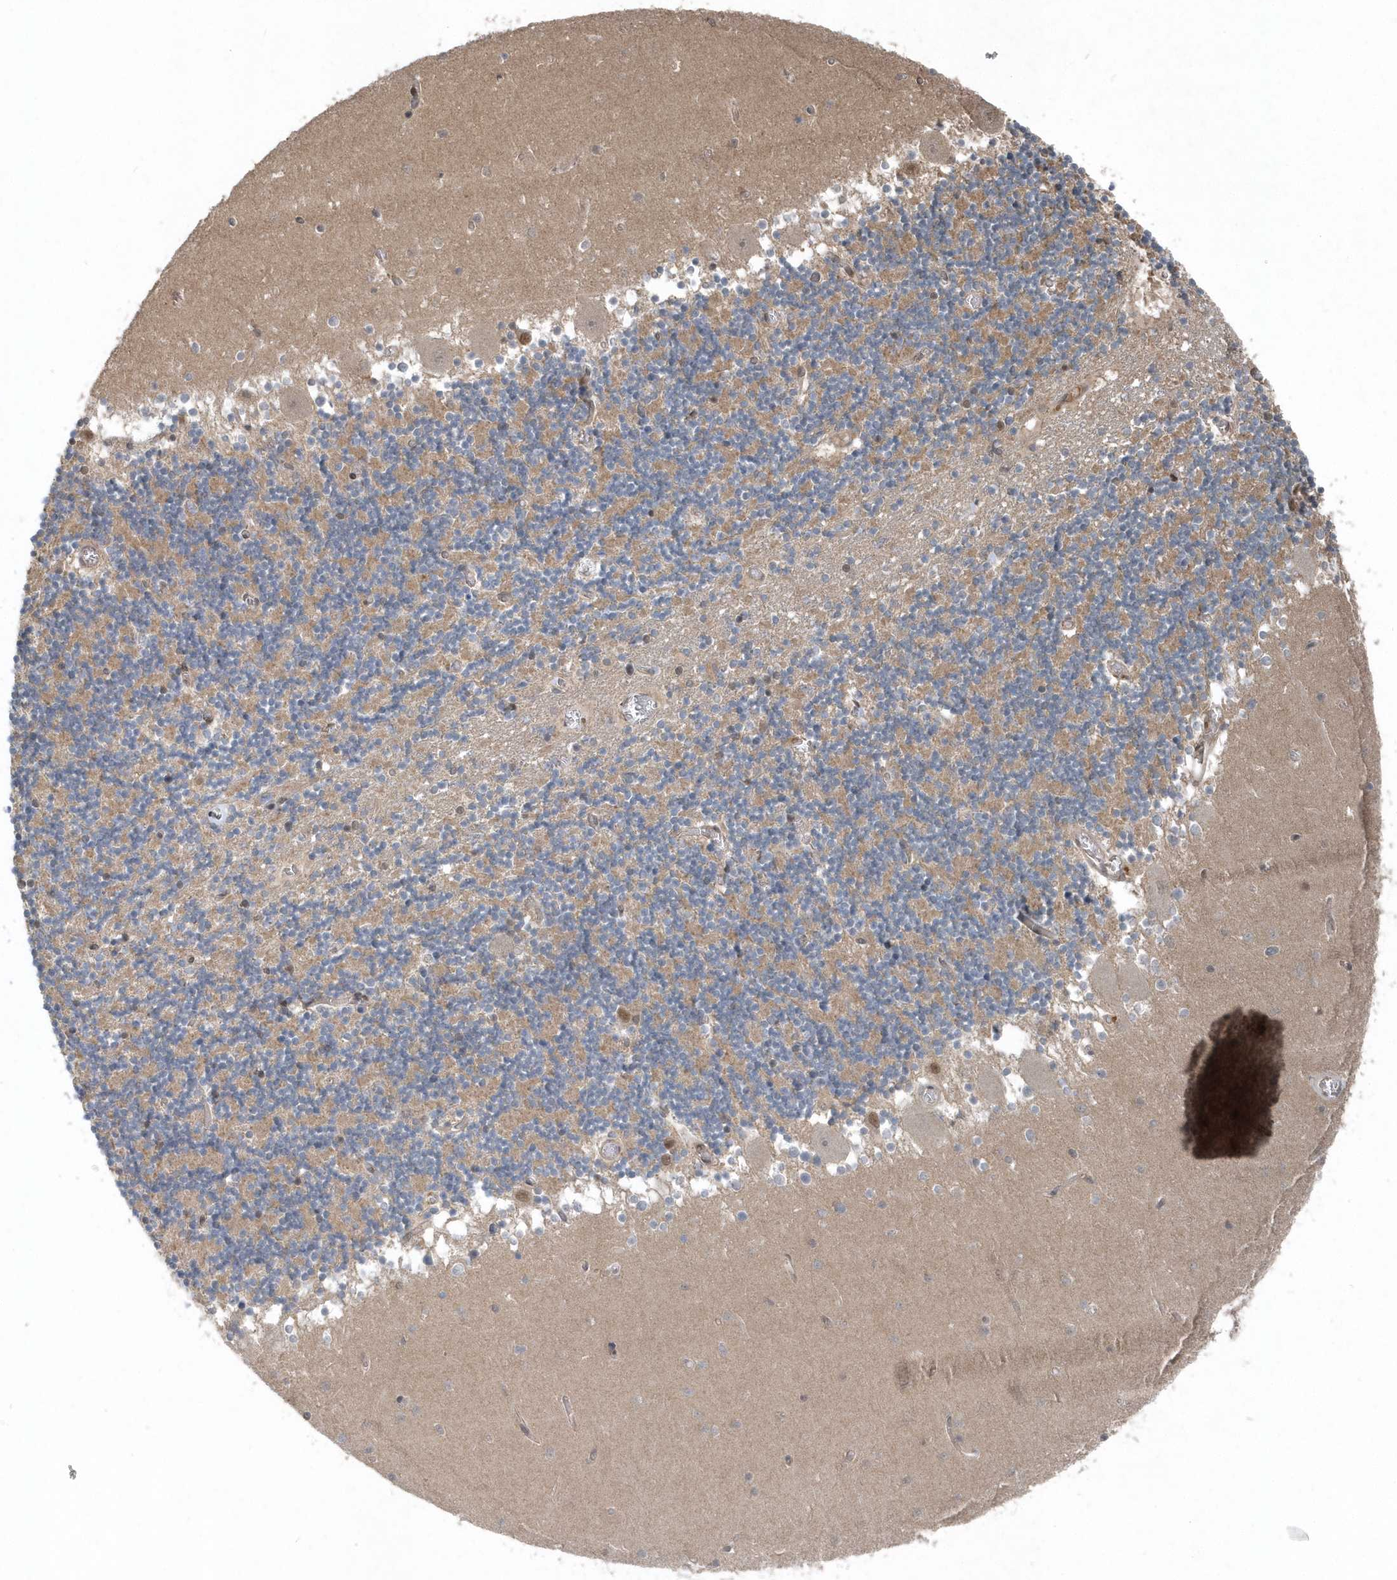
{"staining": {"intensity": "weak", "quantity": "25%-75%", "location": "cytoplasmic/membranous,nuclear"}, "tissue": "cerebellum", "cell_type": "Cells in granular layer", "image_type": "normal", "snomed": [{"axis": "morphology", "description": "Normal tissue, NOS"}, {"axis": "topography", "description": "Cerebellum"}], "caption": "The immunohistochemical stain shows weak cytoplasmic/membranous,nuclear positivity in cells in granular layer of benign cerebellum. The staining is performed using DAB (3,3'-diaminobenzidine) brown chromogen to label protein expression. The nuclei are counter-stained blue using hematoxylin.", "gene": "QTRT2", "patient": {"sex": "female", "age": 28}}